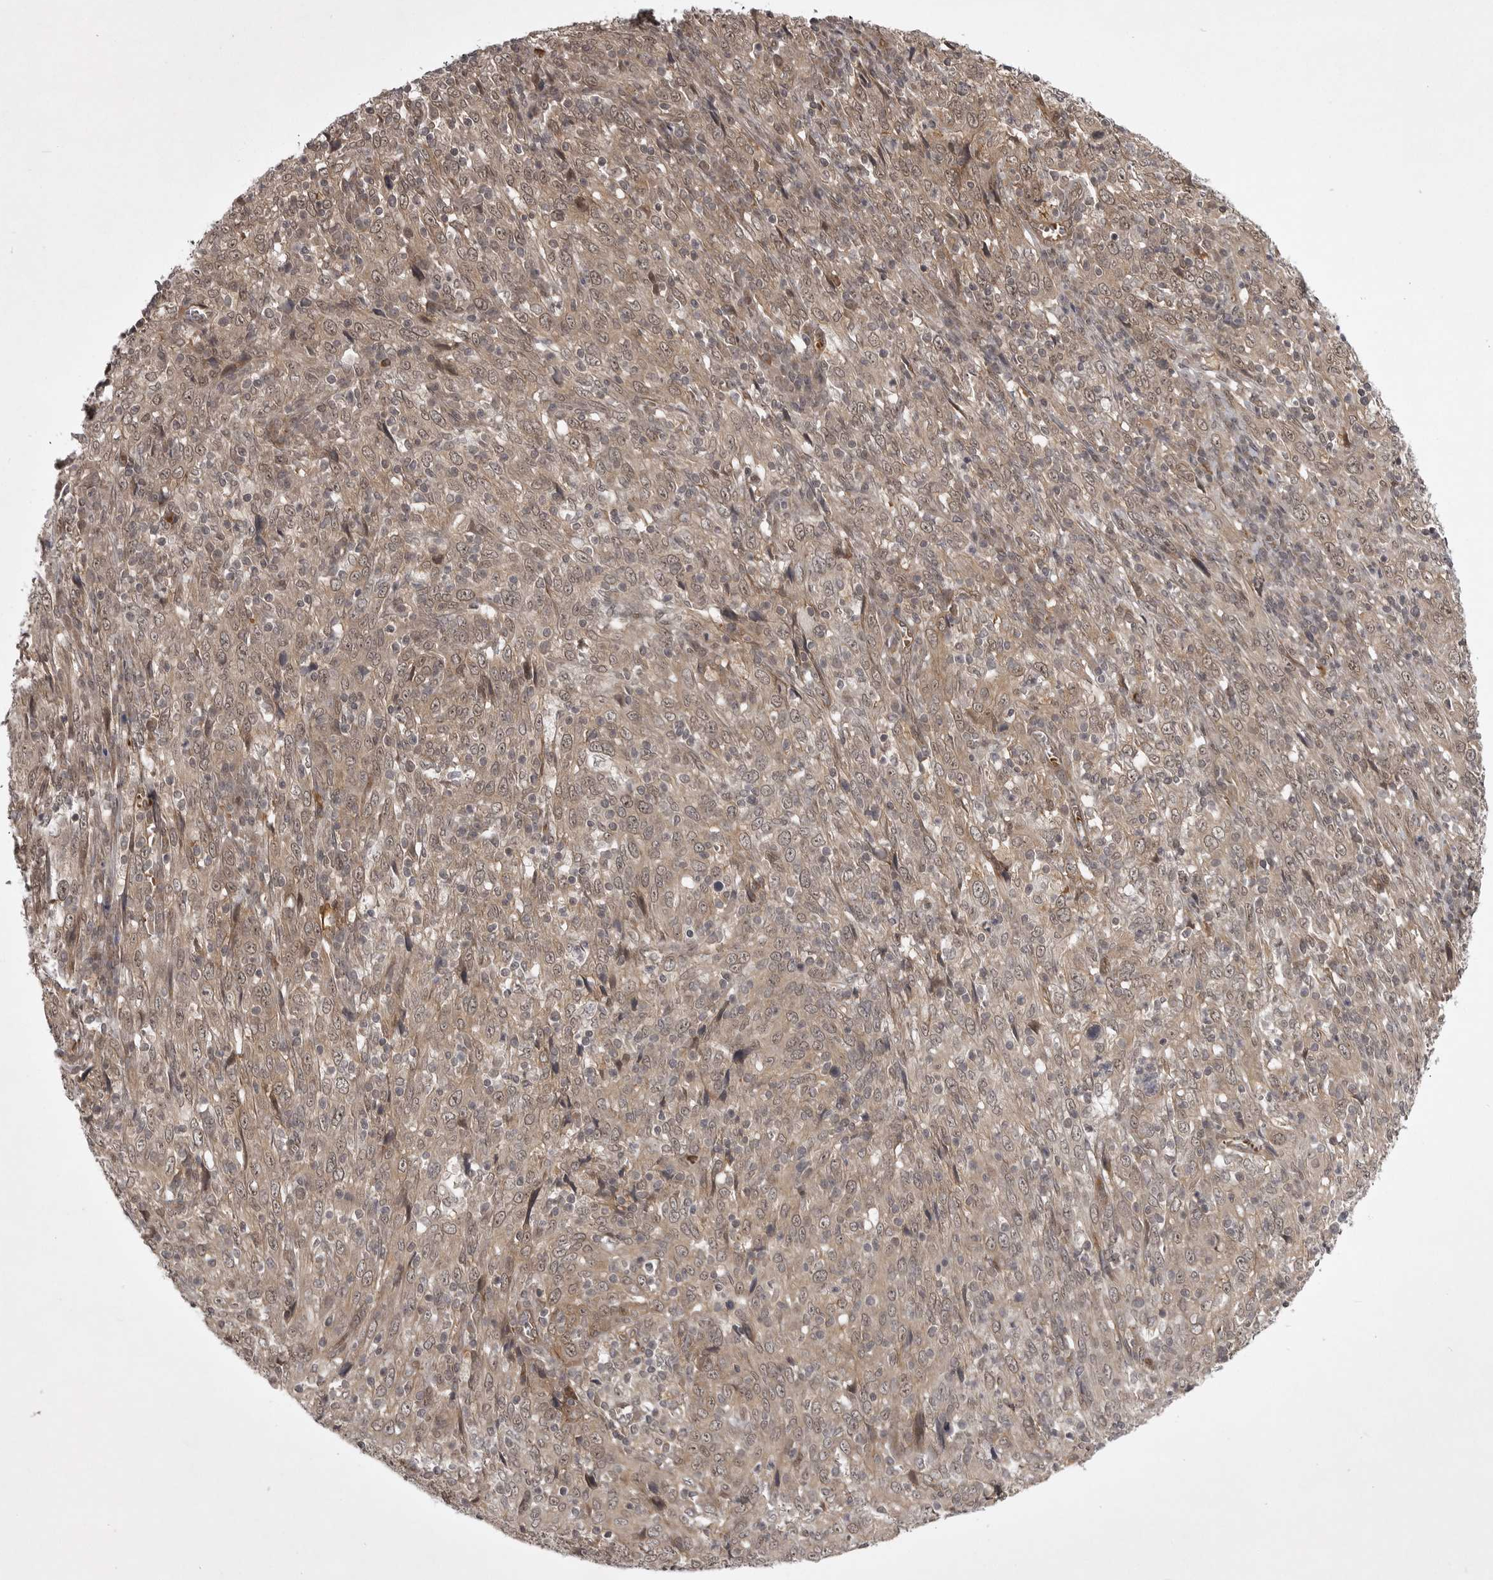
{"staining": {"intensity": "weak", "quantity": ">75%", "location": "cytoplasmic/membranous,nuclear"}, "tissue": "cervical cancer", "cell_type": "Tumor cells", "image_type": "cancer", "snomed": [{"axis": "morphology", "description": "Squamous cell carcinoma, NOS"}, {"axis": "topography", "description": "Cervix"}], "caption": "An immunohistochemistry image of tumor tissue is shown. Protein staining in brown shows weak cytoplasmic/membranous and nuclear positivity in cervical squamous cell carcinoma within tumor cells.", "gene": "SNX16", "patient": {"sex": "female", "age": 46}}